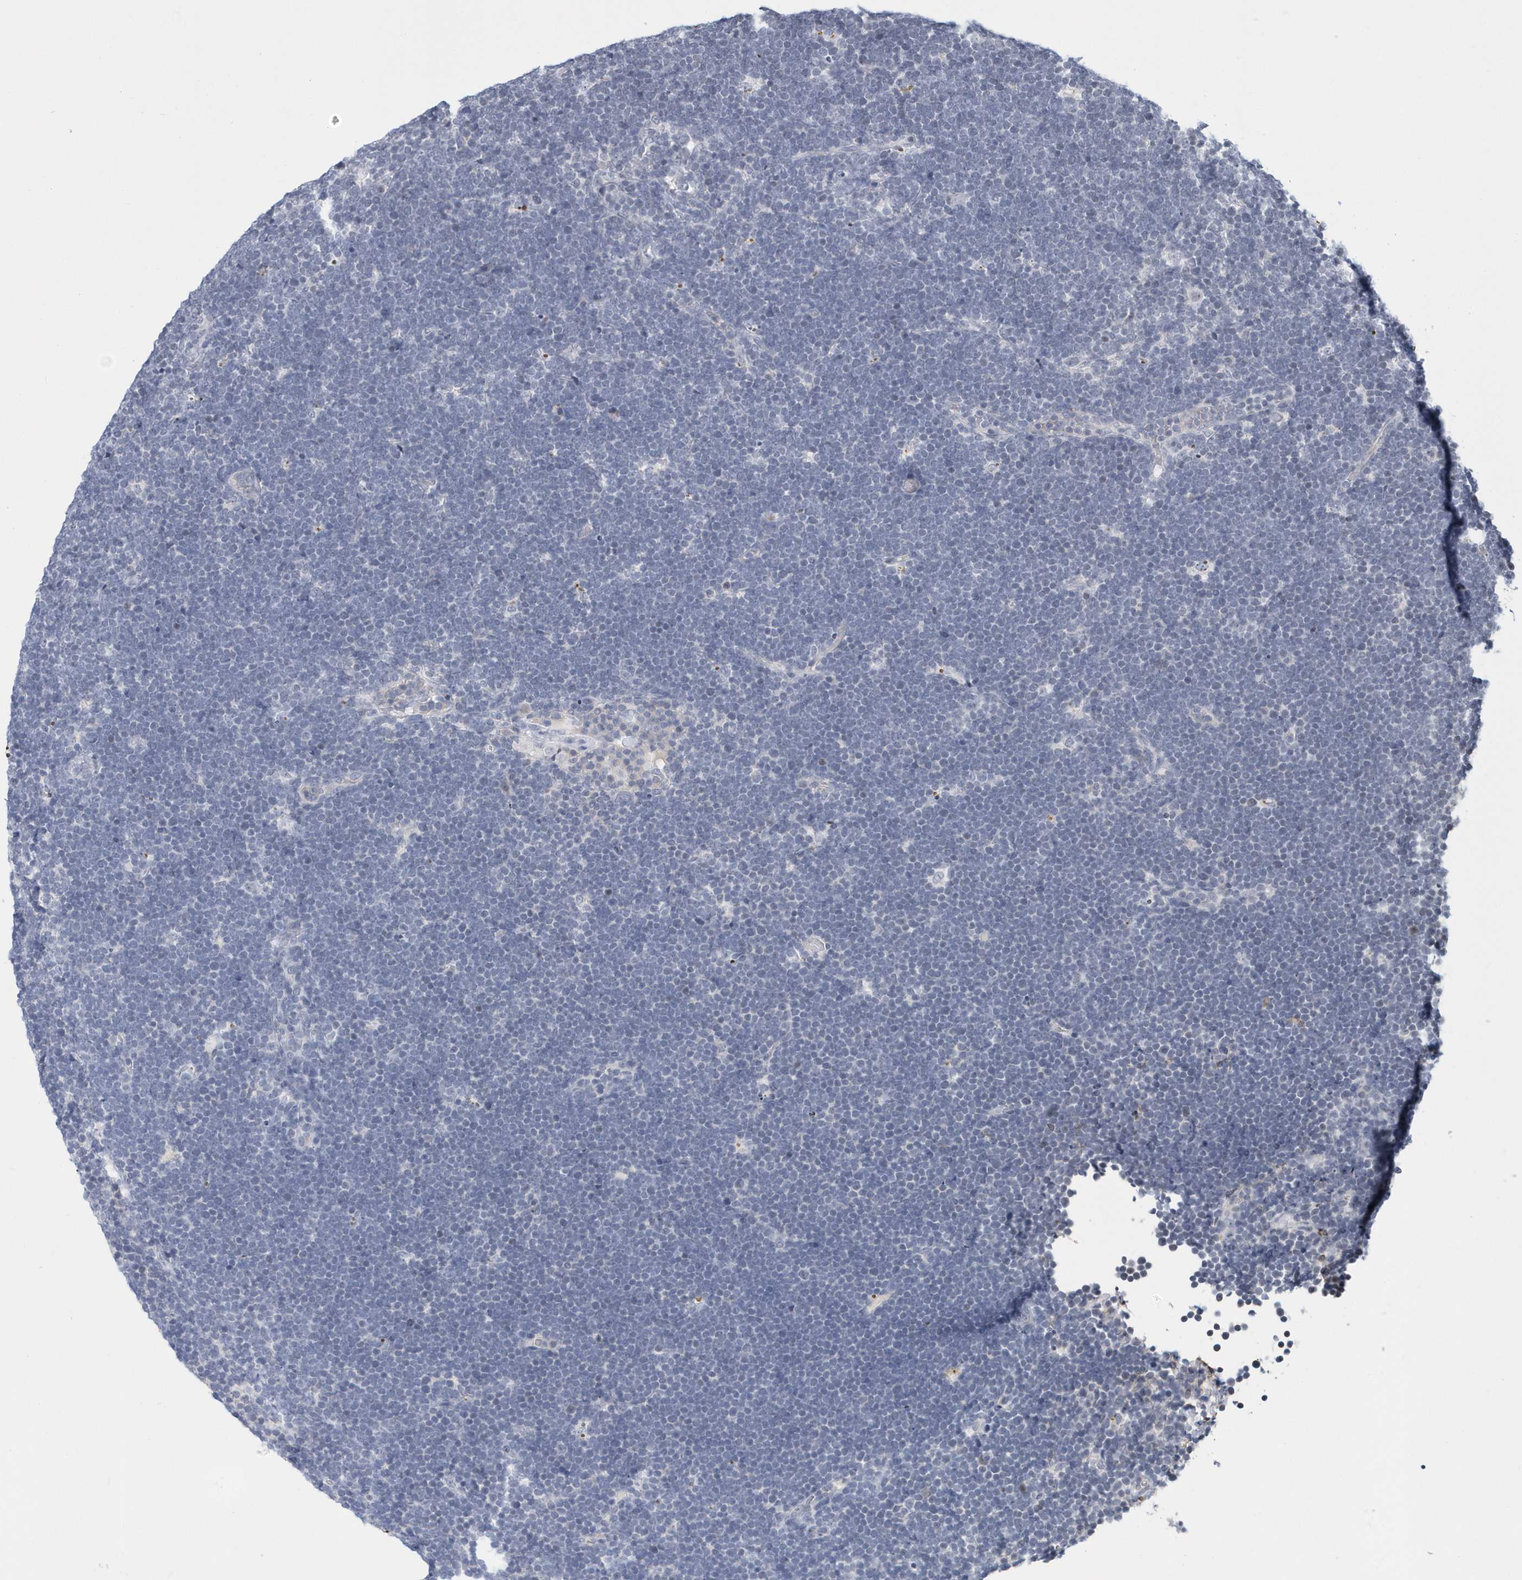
{"staining": {"intensity": "negative", "quantity": "none", "location": "none"}, "tissue": "lymphoma", "cell_type": "Tumor cells", "image_type": "cancer", "snomed": [{"axis": "morphology", "description": "Malignant lymphoma, non-Hodgkin's type, High grade"}, {"axis": "topography", "description": "Lymph node"}], "caption": "Lymphoma was stained to show a protein in brown. There is no significant expression in tumor cells.", "gene": "VWA5B2", "patient": {"sex": "male", "age": 13}}